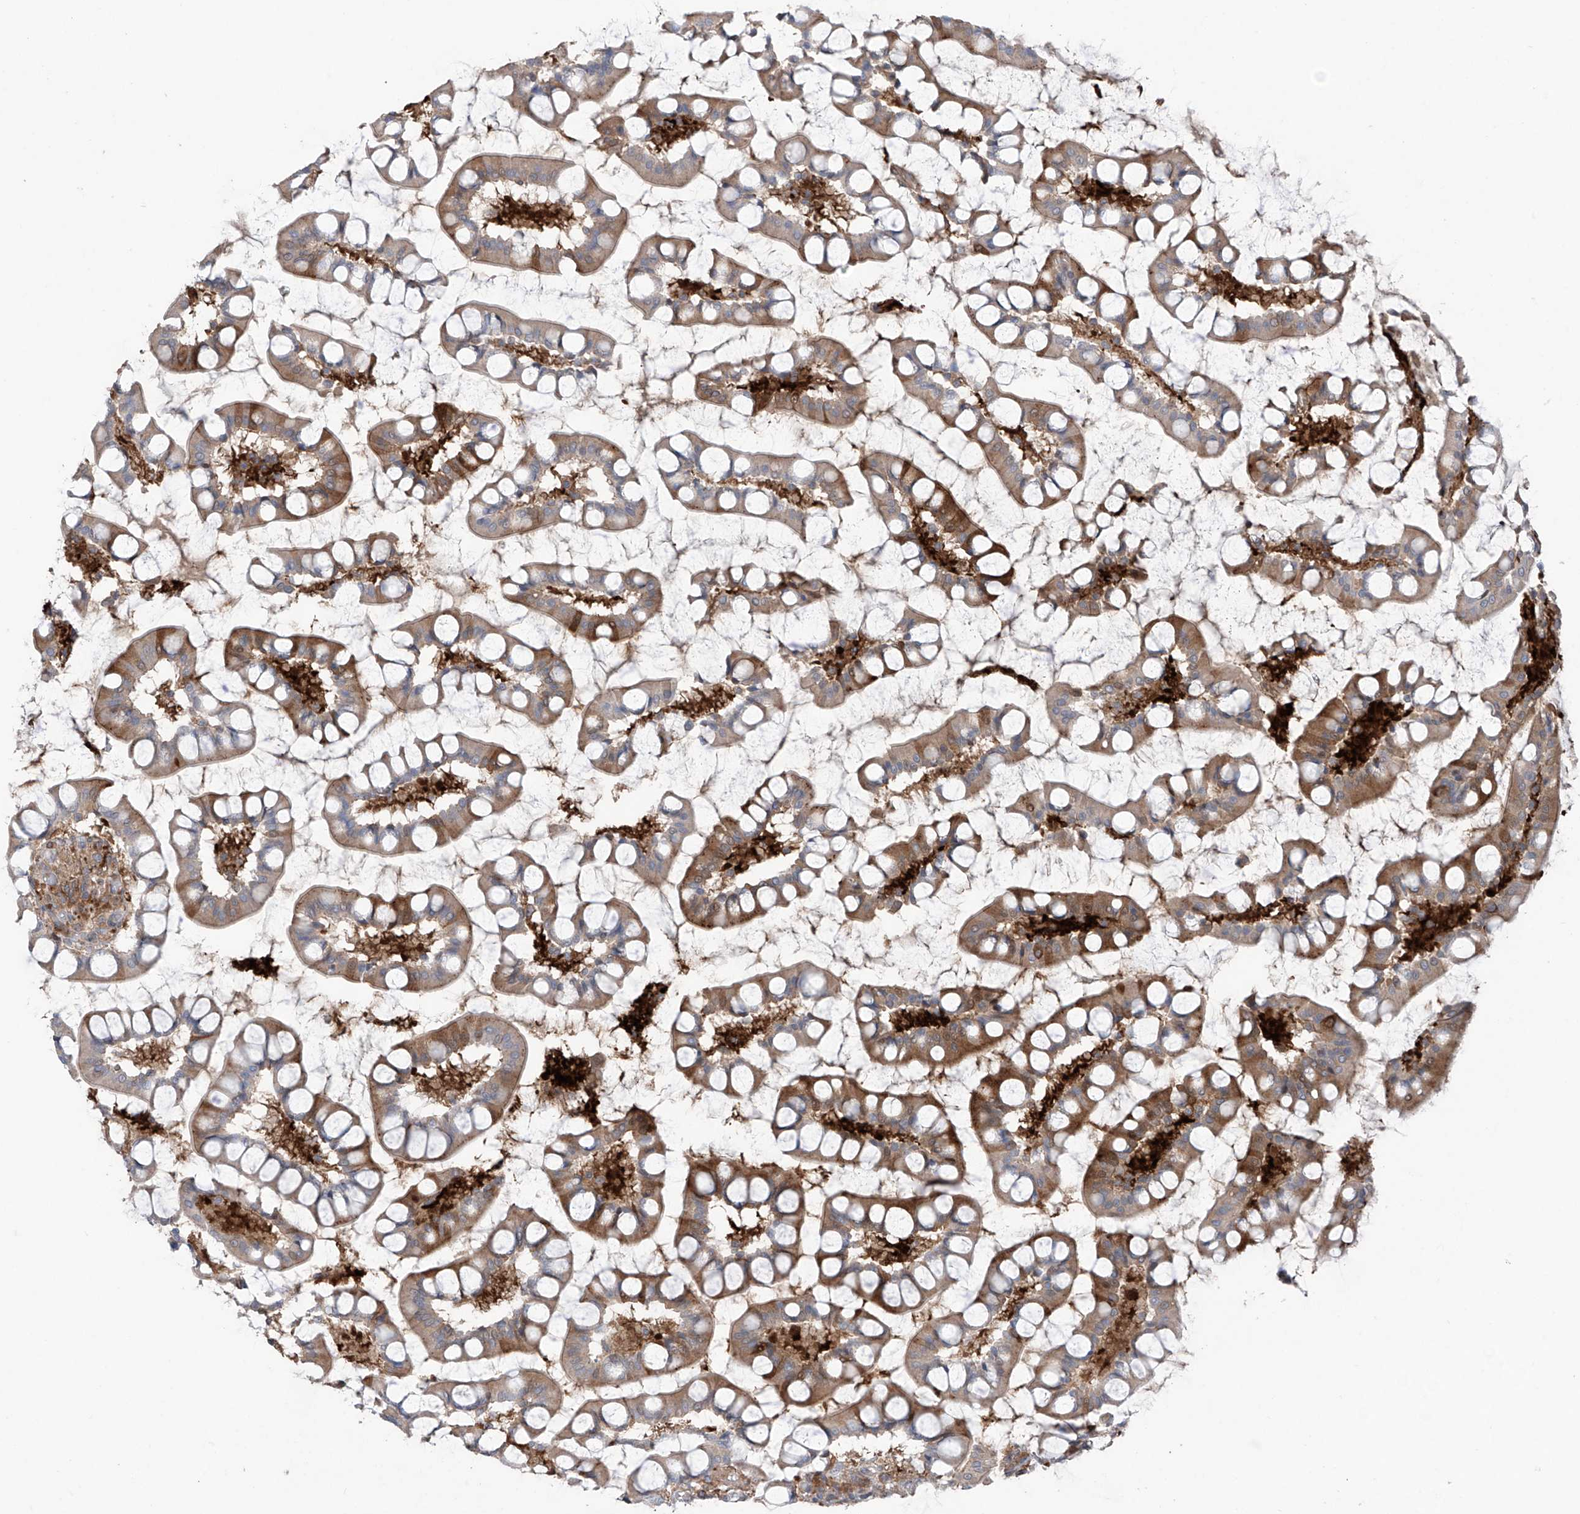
{"staining": {"intensity": "strong", "quantity": ">75%", "location": "cytoplasmic/membranous"}, "tissue": "small intestine", "cell_type": "Glandular cells", "image_type": "normal", "snomed": [{"axis": "morphology", "description": "Normal tissue, NOS"}, {"axis": "topography", "description": "Small intestine"}], "caption": "Small intestine stained with DAB immunohistochemistry reveals high levels of strong cytoplasmic/membranous staining in approximately >75% of glandular cells. The protein is stained brown, and the nuclei are stained in blue (DAB IHC with brightfield microscopy, high magnification).", "gene": "SAMD3", "patient": {"sex": "male", "age": 52}}